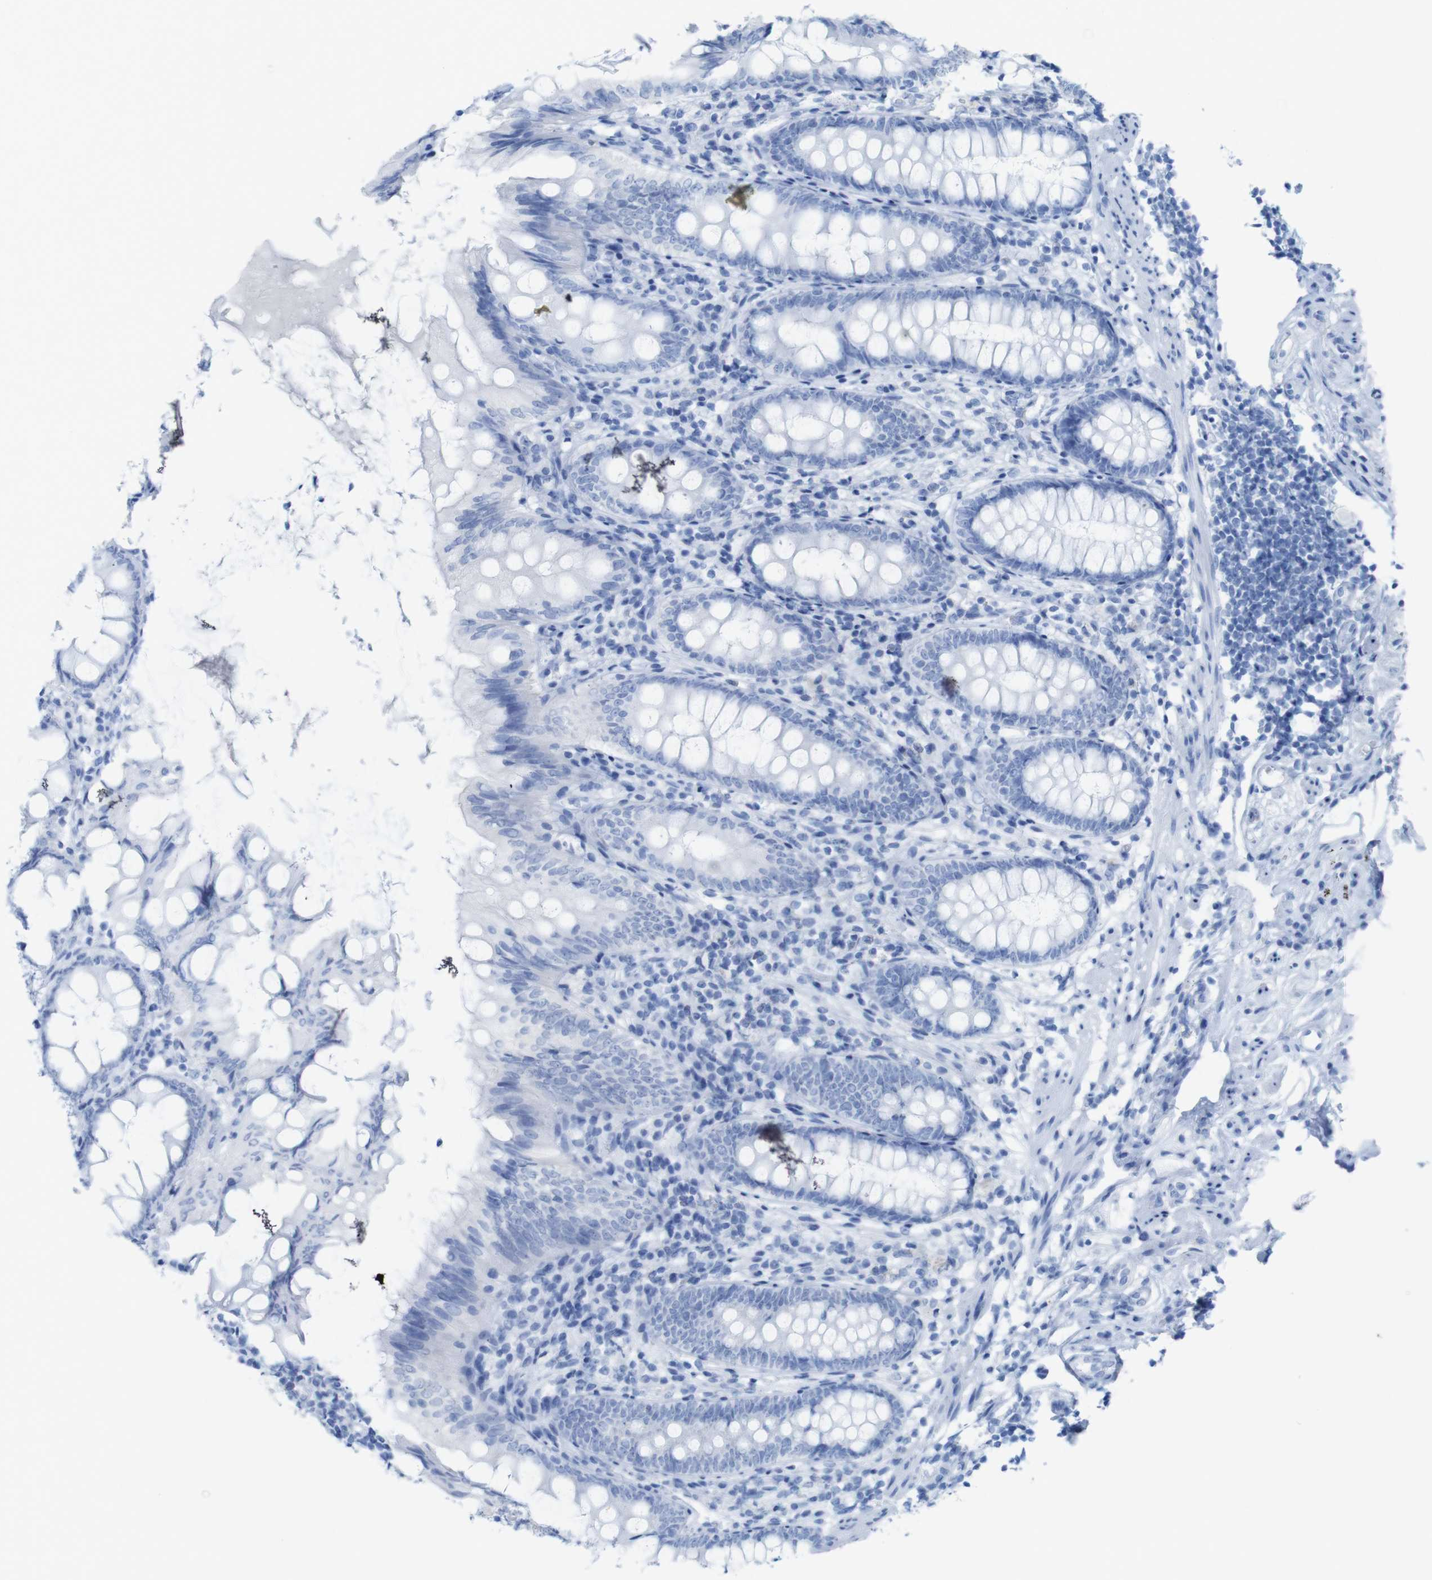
{"staining": {"intensity": "negative", "quantity": "none", "location": "none"}, "tissue": "appendix", "cell_type": "Glandular cells", "image_type": "normal", "snomed": [{"axis": "morphology", "description": "Normal tissue, NOS"}, {"axis": "topography", "description": "Appendix"}], "caption": "This is a image of immunohistochemistry (IHC) staining of normal appendix, which shows no expression in glandular cells. The staining is performed using DAB brown chromogen with nuclei counter-stained in using hematoxylin.", "gene": "MYH7", "patient": {"sex": "female", "age": 77}}